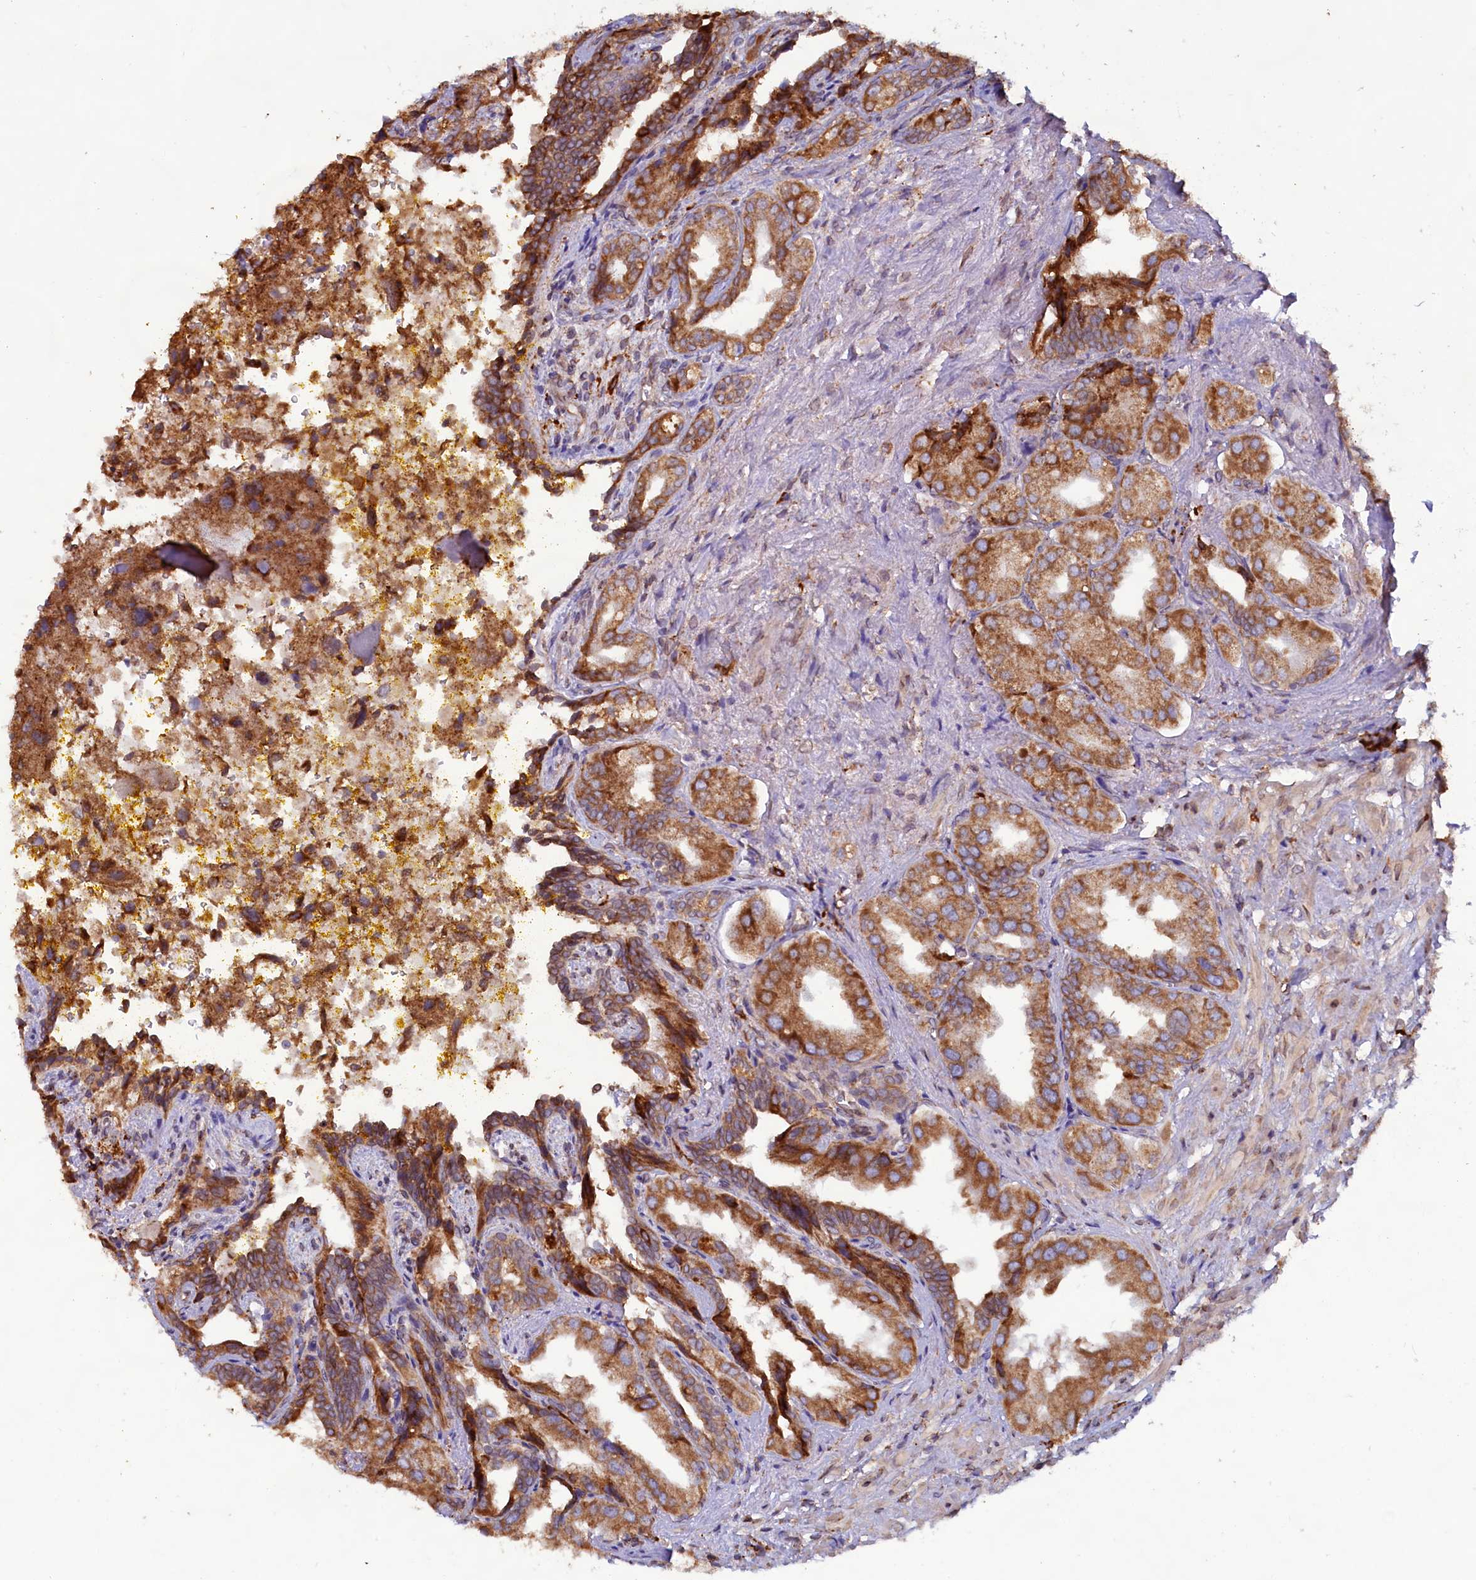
{"staining": {"intensity": "moderate", "quantity": ">75%", "location": "cytoplasmic/membranous"}, "tissue": "seminal vesicle", "cell_type": "Glandular cells", "image_type": "normal", "snomed": [{"axis": "morphology", "description": "Normal tissue, NOS"}, {"axis": "topography", "description": "Seminal veicle"}], "caption": "Protein analysis of benign seminal vesicle exhibits moderate cytoplasmic/membranous expression in approximately >75% of glandular cells.", "gene": "TBC1D19", "patient": {"sex": "male", "age": 63}}